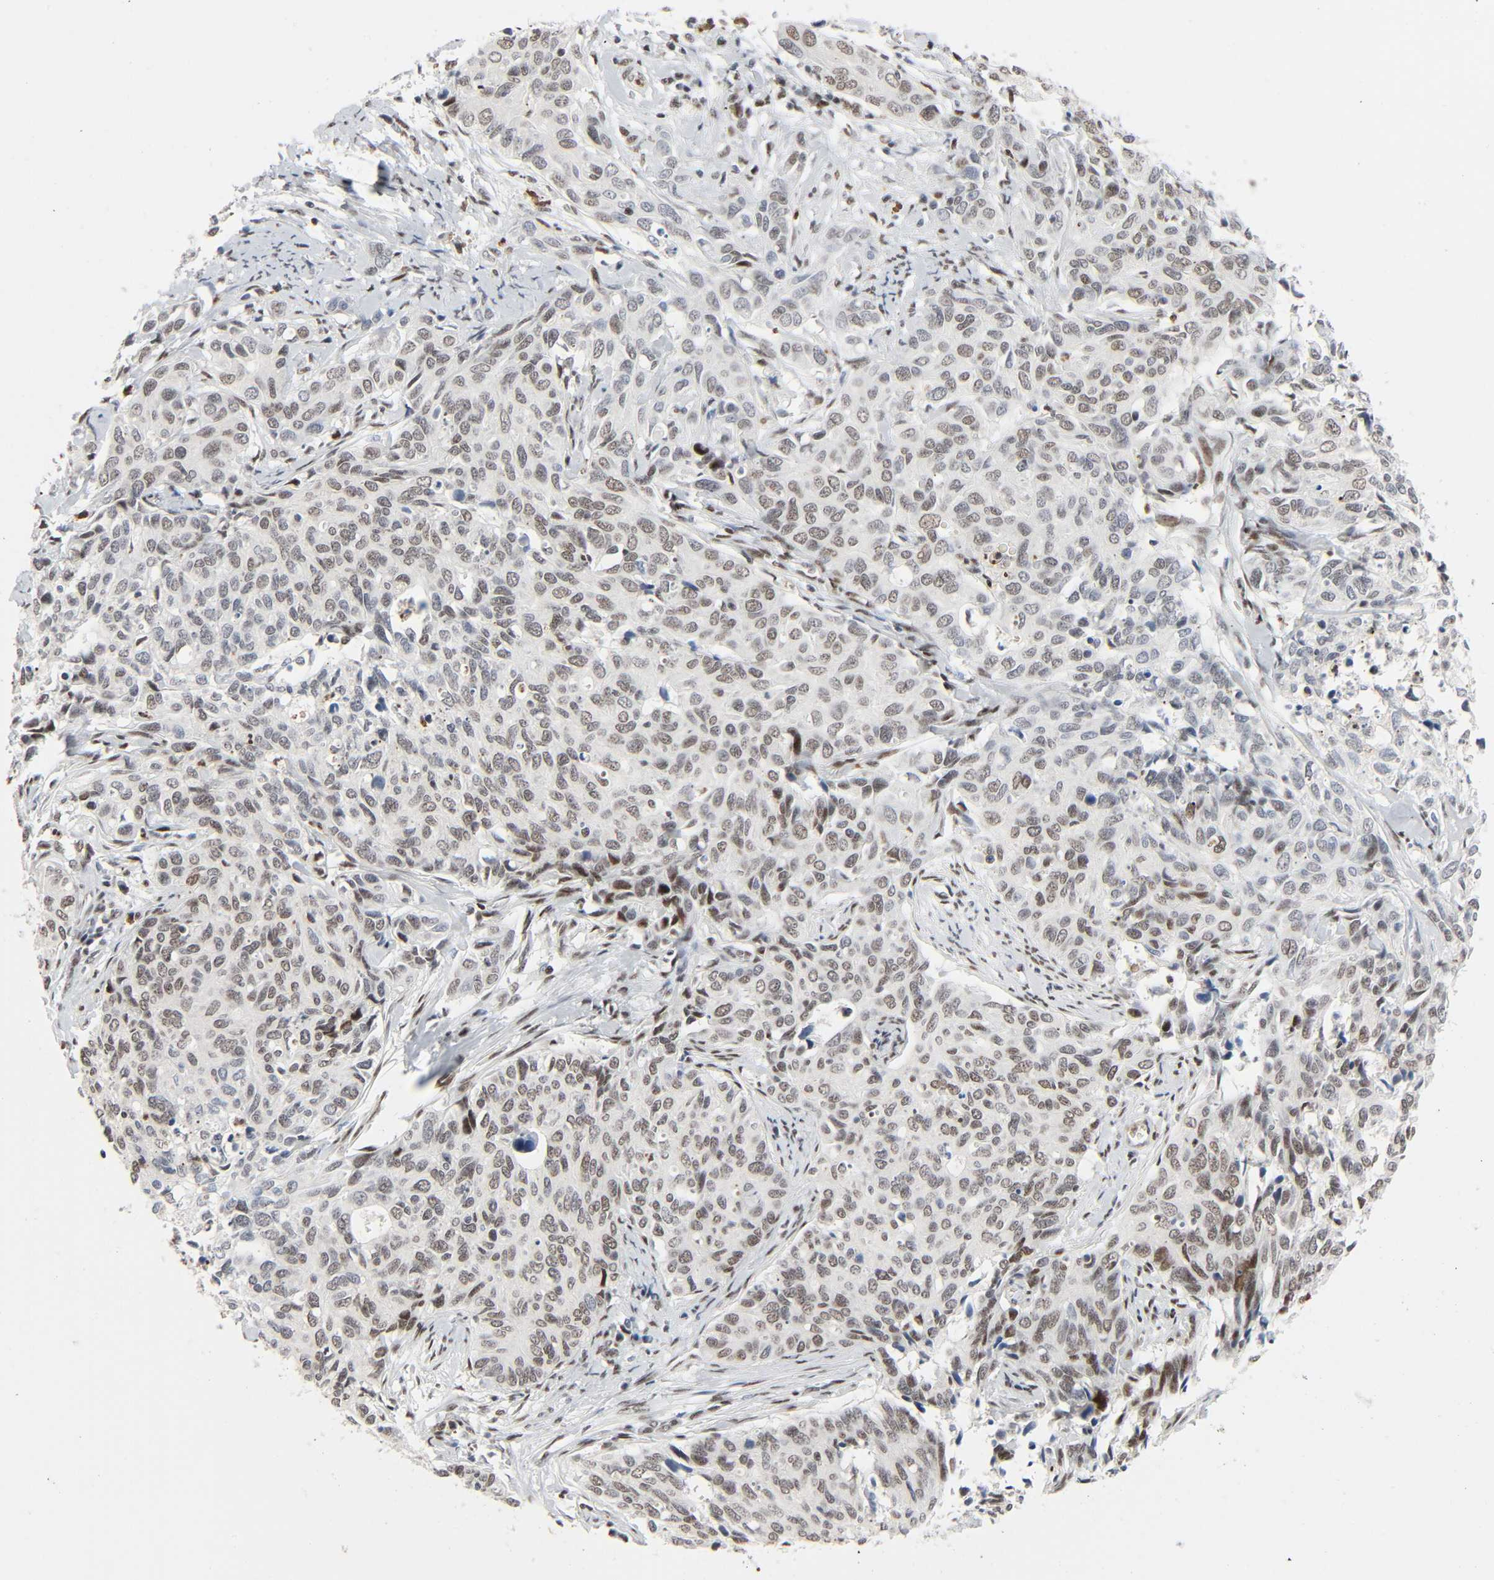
{"staining": {"intensity": "moderate", "quantity": ">75%", "location": "nuclear"}, "tissue": "cervical cancer", "cell_type": "Tumor cells", "image_type": "cancer", "snomed": [{"axis": "morphology", "description": "Adenocarcinoma, NOS"}, {"axis": "topography", "description": "Cervix"}], "caption": "Cervical cancer stained for a protein reveals moderate nuclear positivity in tumor cells.", "gene": "CREBBP", "patient": {"sex": "female", "age": 44}}